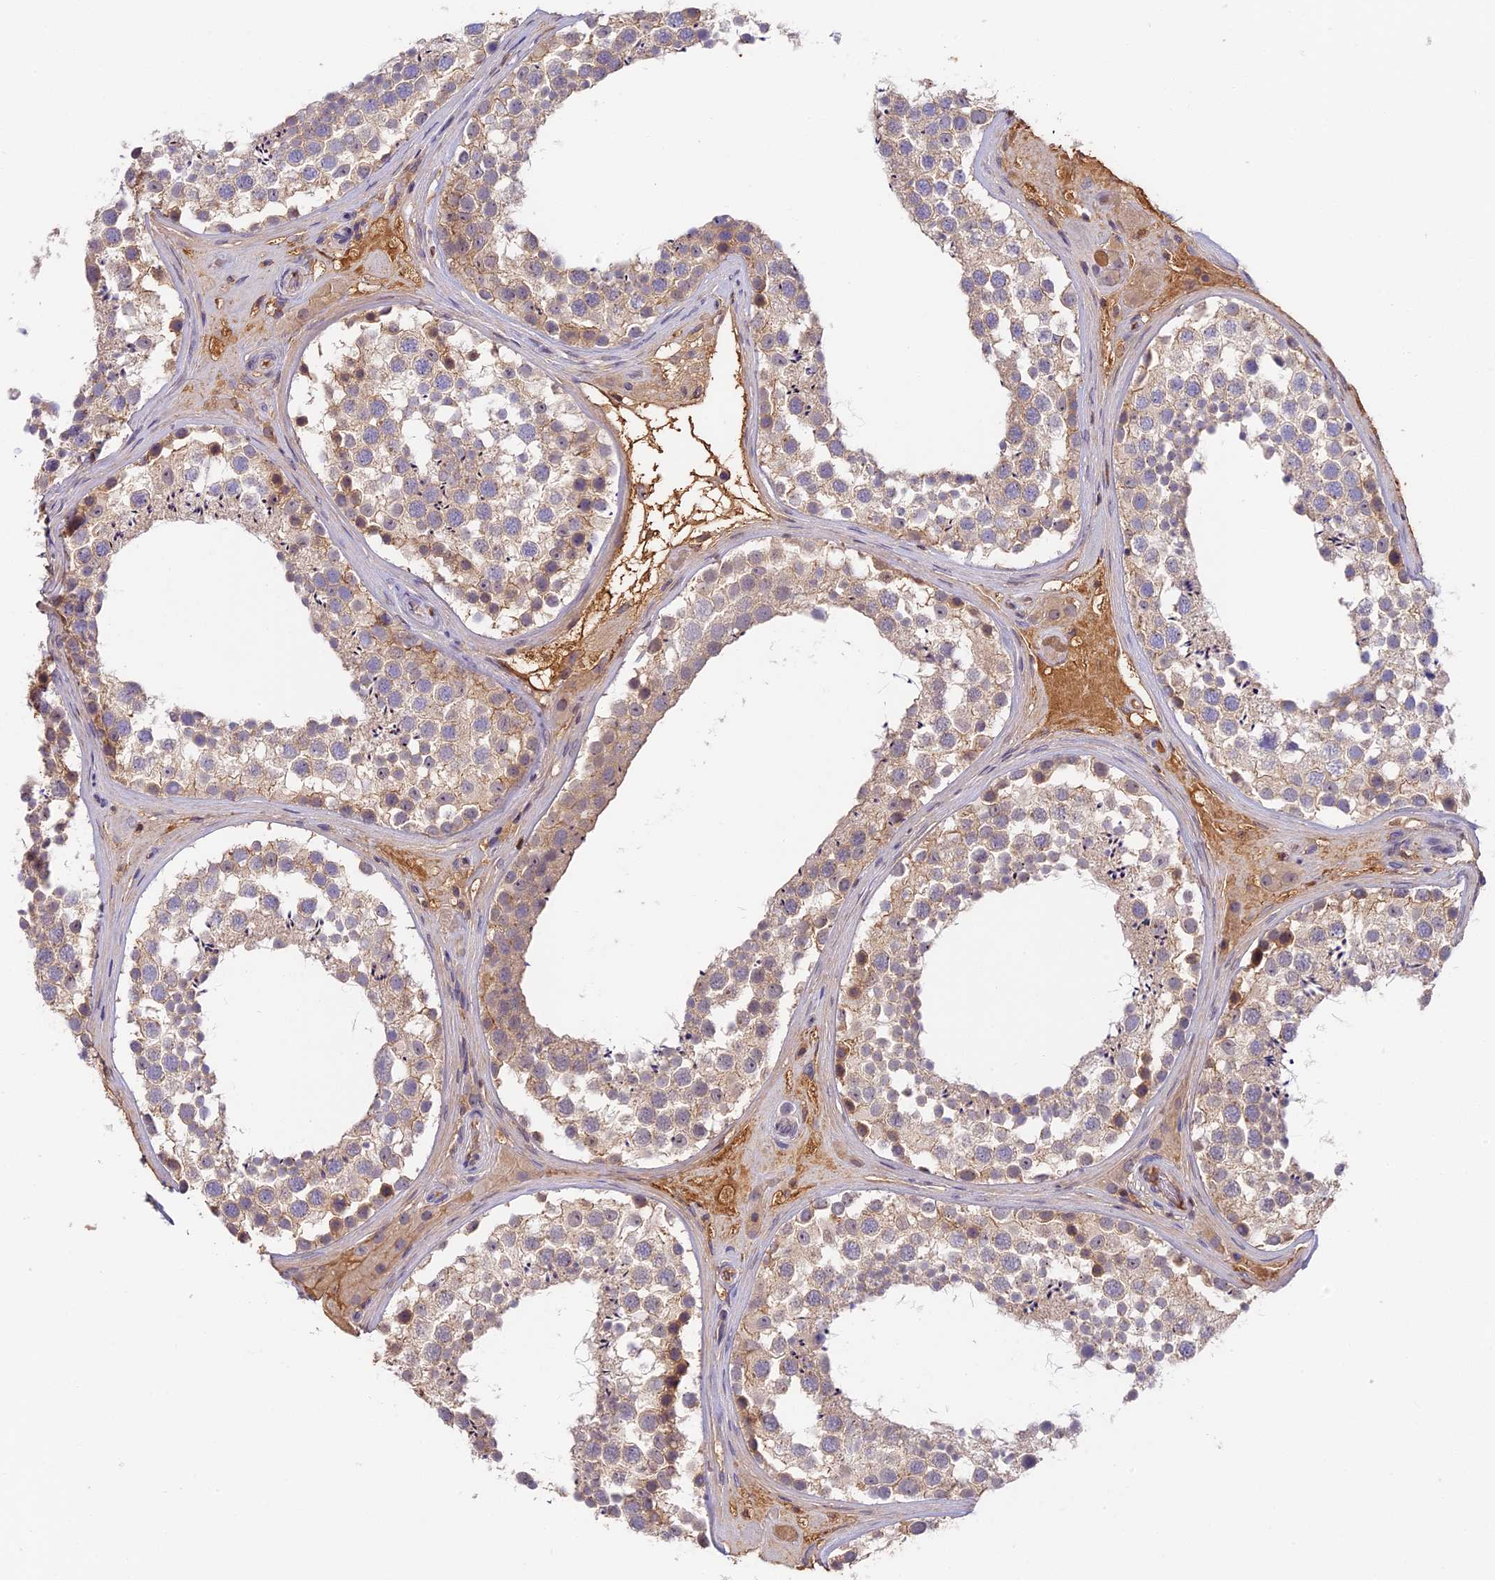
{"staining": {"intensity": "moderate", "quantity": "<25%", "location": "cytoplasmic/membranous"}, "tissue": "testis", "cell_type": "Cells in seminiferous ducts", "image_type": "normal", "snomed": [{"axis": "morphology", "description": "Normal tissue, NOS"}, {"axis": "topography", "description": "Testis"}], "caption": "Cells in seminiferous ducts demonstrate low levels of moderate cytoplasmic/membranous positivity in approximately <25% of cells in unremarkable testis.", "gene": "ADGRD1", "patient": {"sex": "male", "age": 46}}